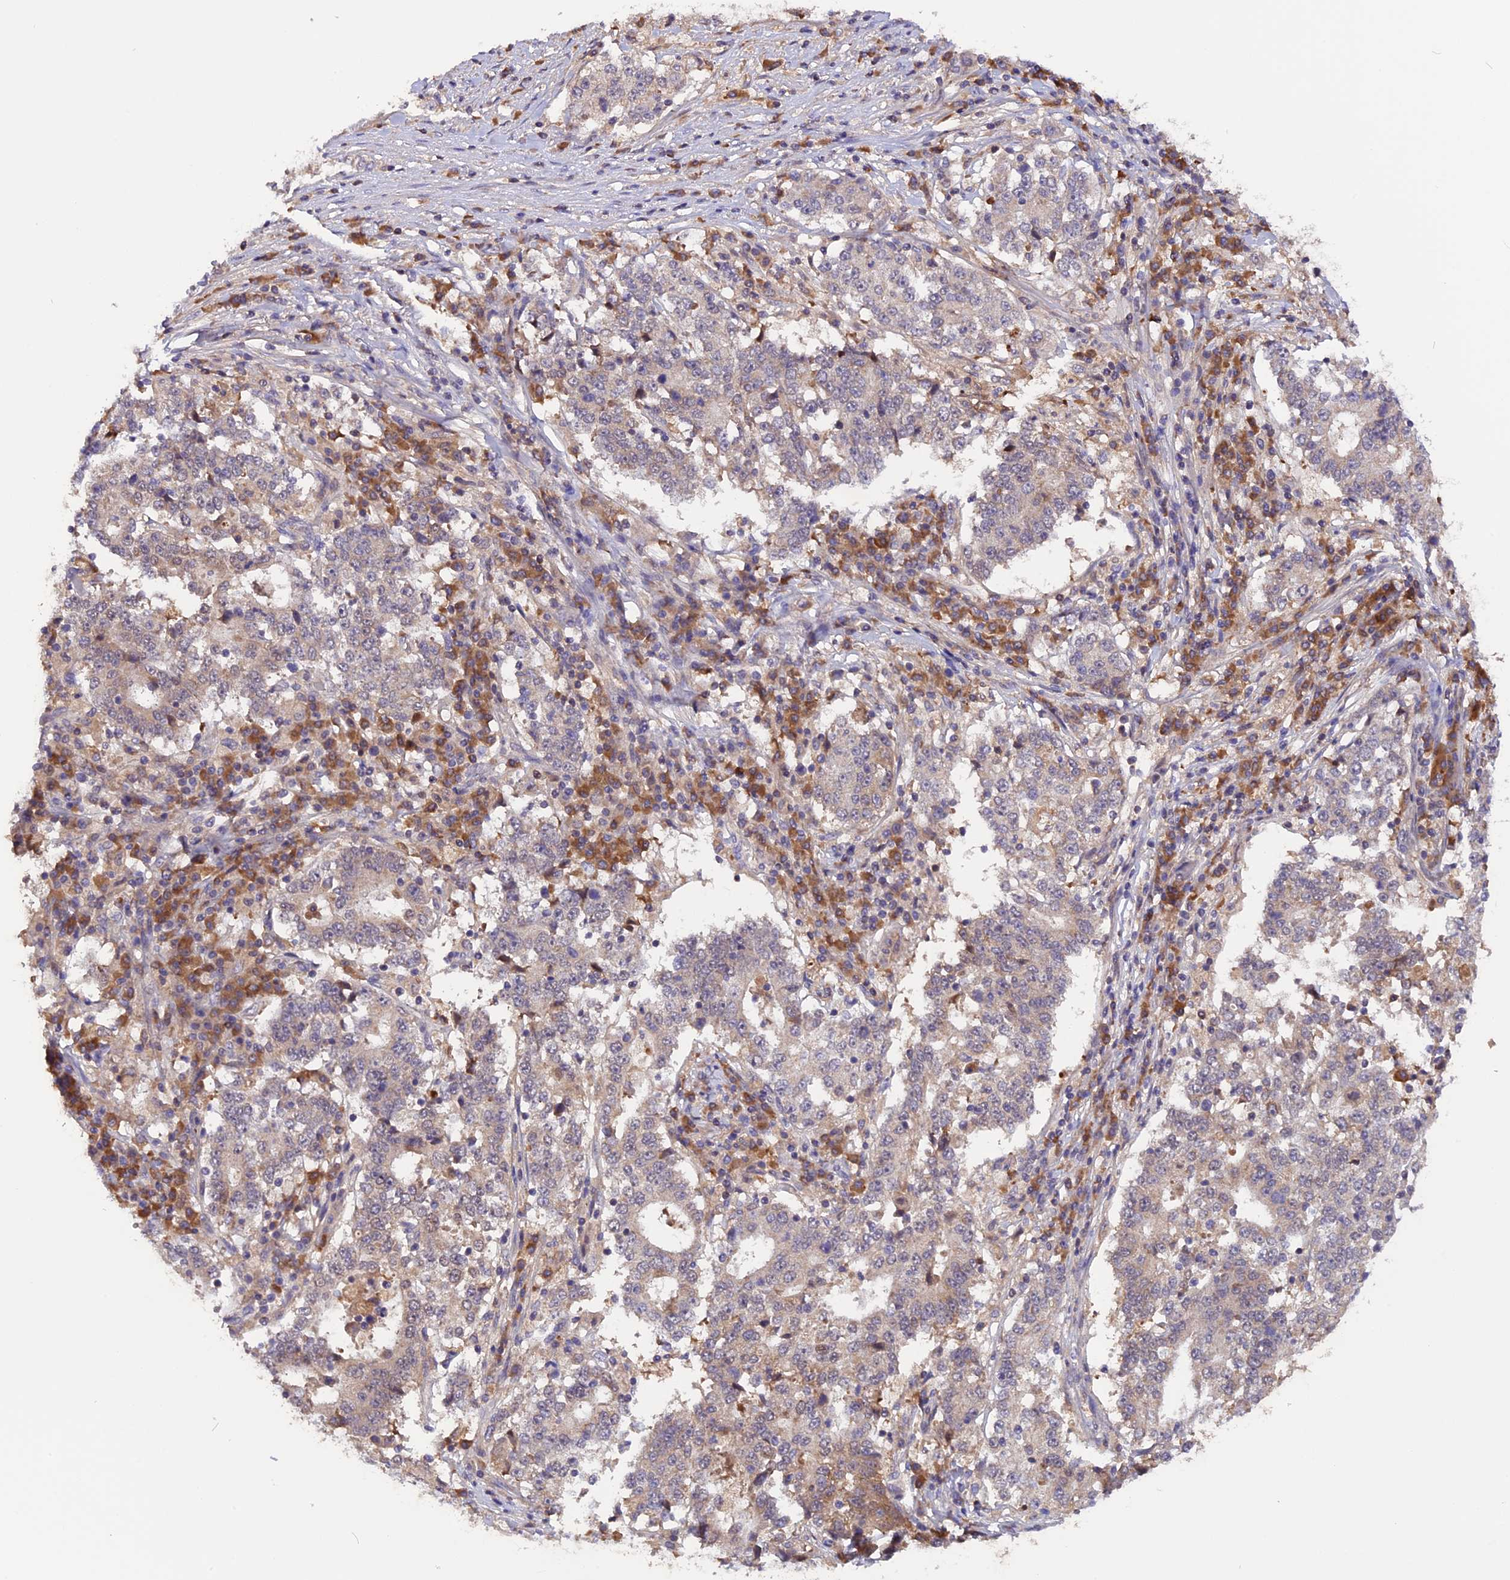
{"staining": {"intensity": "moderate", "quantity": "<25%", "location": "cytoplasmic/membranous"}, "tissue": "stomach cancer", "cell_type": "Tumor cells", "image_type": "cancer", "snomed": [{"axis": "morphology", "description": "Adenocarcinoma, NOS"}, {"axis": "topography", "description": "Stomach"}], "caption": "An immunohistochemistry (IHC) photomicrograph of tumor tissue is shown. Protein staining in brown labels moderate cytoplasmic/membranous positivity in adenocarcinoma (stomach) within tumor cells.", "gene": "MARK4", "patient": {"sex": "male", "age": 59}}